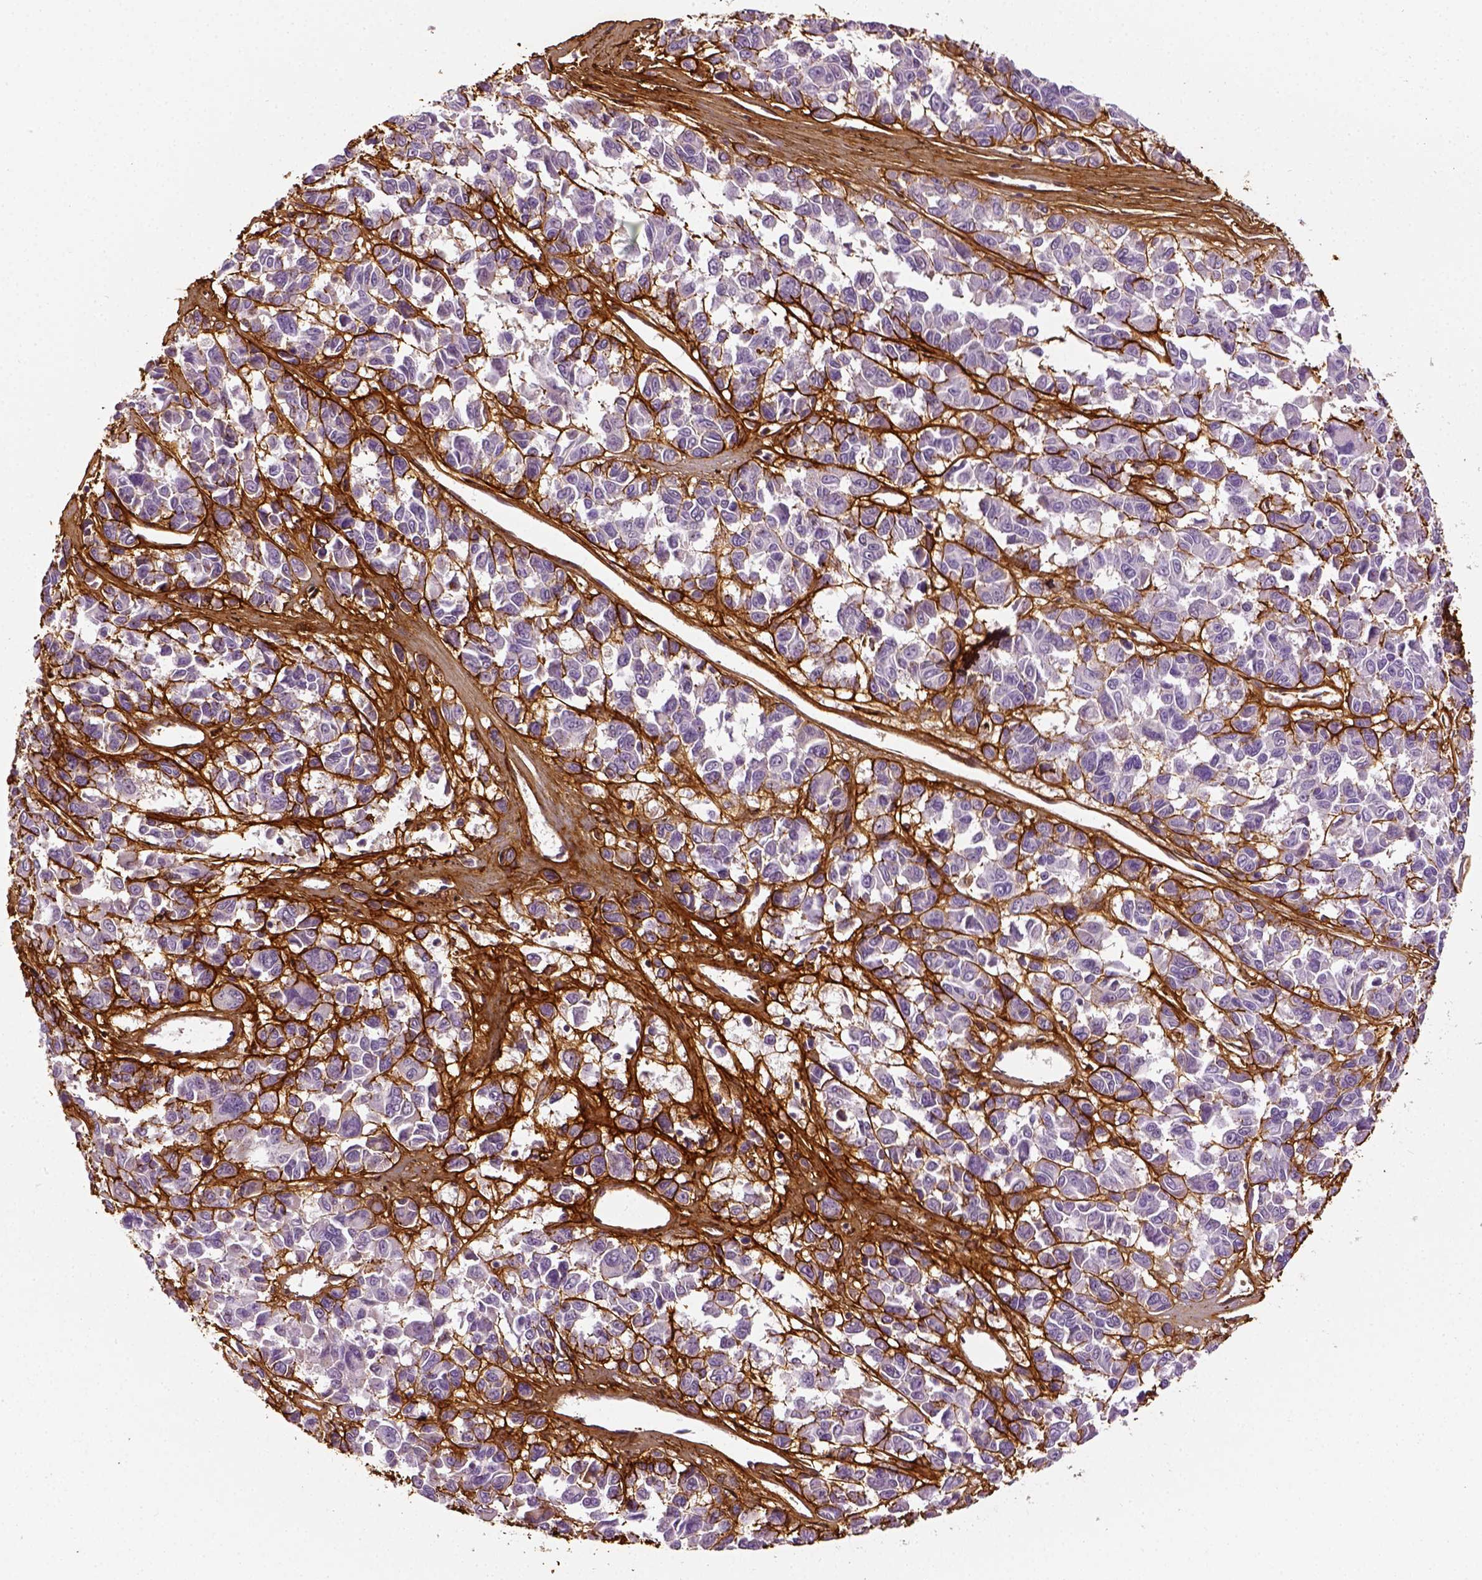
{"staining": {"intensity": "moderate", "quantity": "<25%", "location": "cytoplasmic/membranous"}, "tissue": "melanoma", "cell_type": "Tumor cells", "image_type": "cancer", "snomed": [{"axis": "morphology", "description": "Malignant melanoma, NOS"}, {"axis": "topography", "description": "Skin"}], "caption": "The image exhibits staining of malignant melanoma, revealing moderate cytoplasmic/membranous protein positivity (brown color) within tumor cells.", "gene": "COL6A2", "patient": {"sex": "female", "age": 66}}